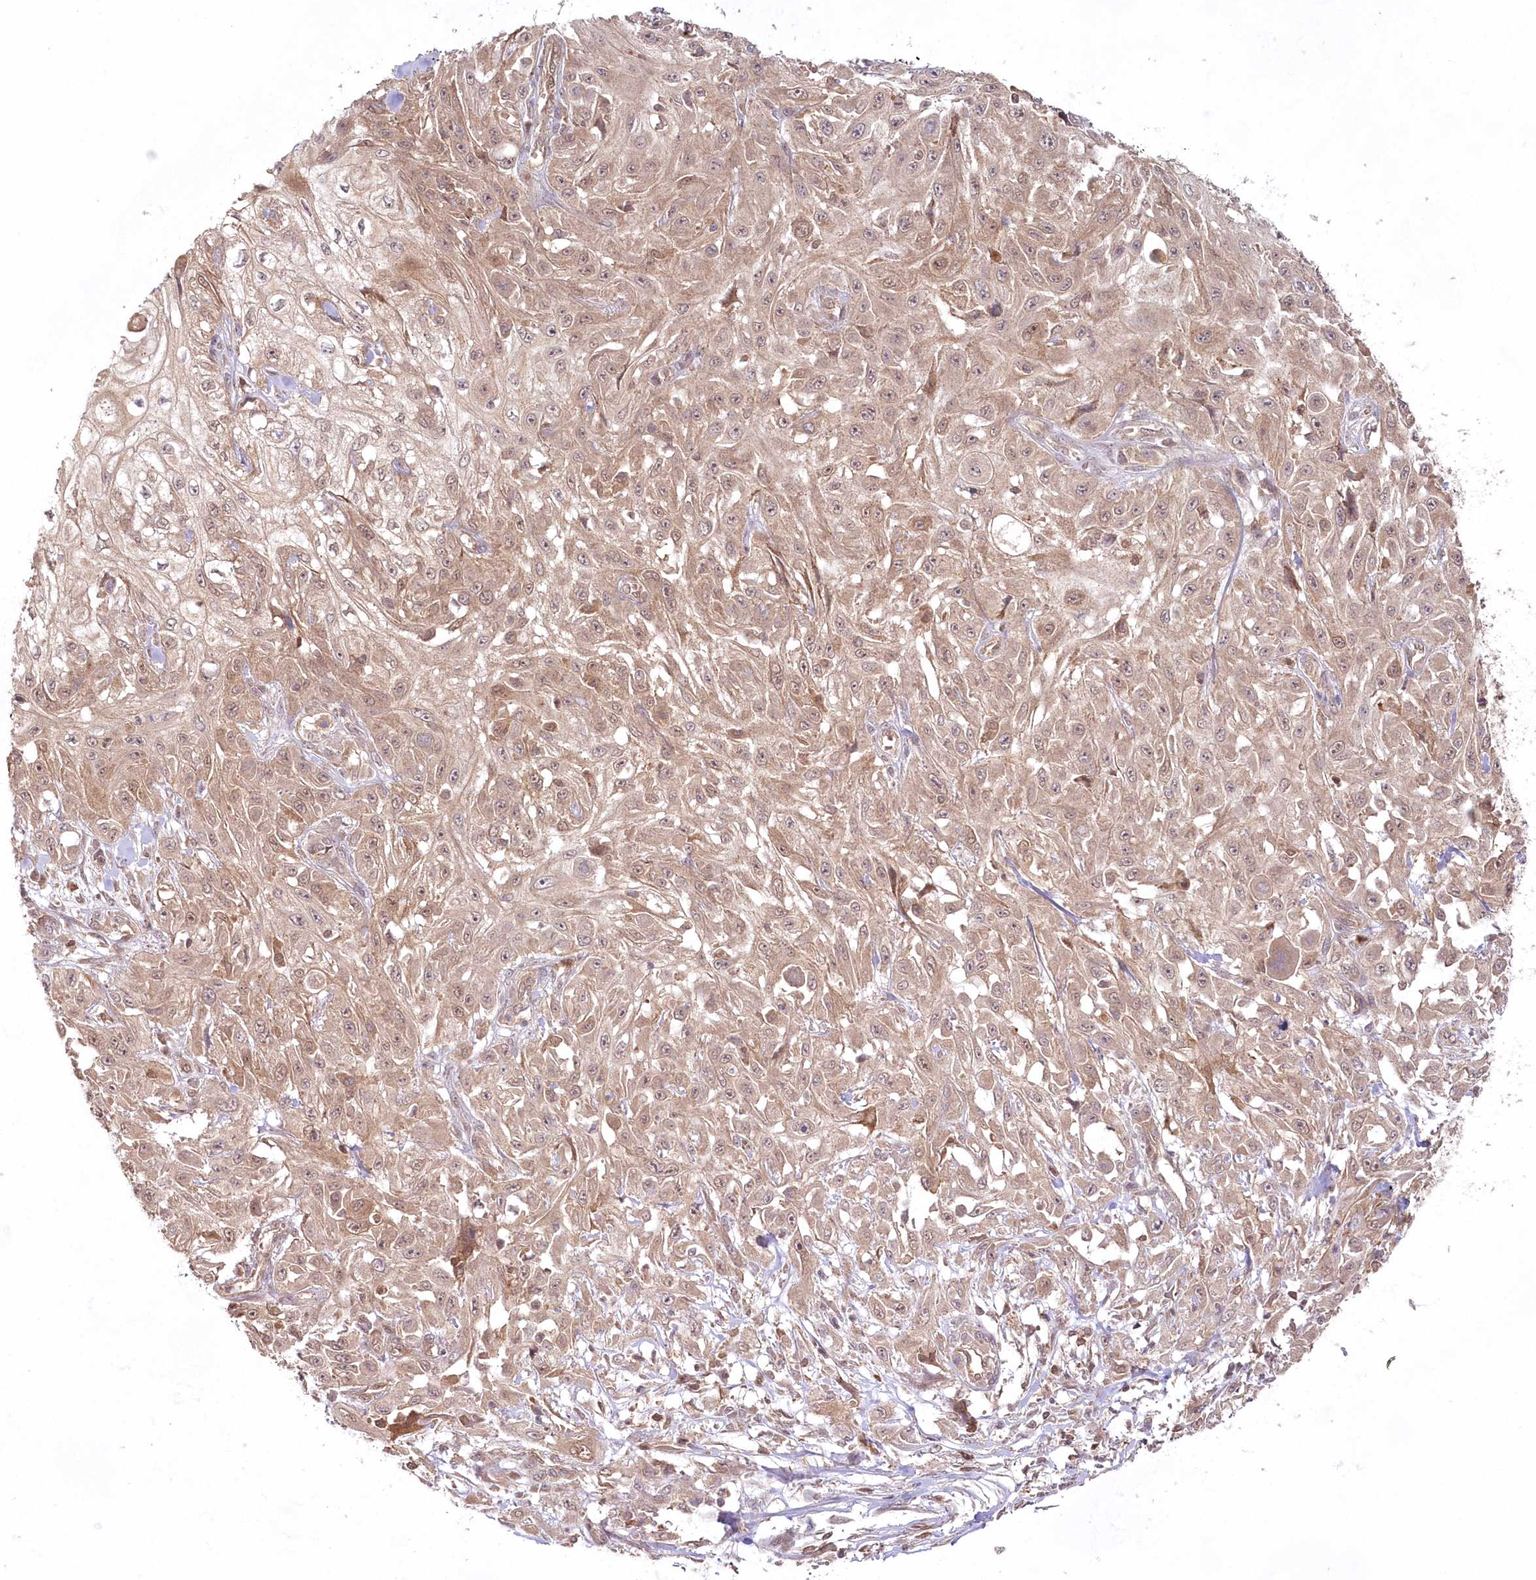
{"staining": {"intensity": "weak", "quantity": ">75%", "location": "cytoplasmic/membranous,nuclear"}, "tissue": "skin cancer", "cell_type": "Tumor cells", "image_type": "cancer", "snomed": [{"axis": "morphology", "description": "Squamous cell carcinoma, NOS"}, {"axis": "morphology", "description": "Squamous cell carcinoma, metastatic, NOS"}, {"axis": "topography", "description": "Skin"}, {"axis": "topography", "description": "Lymph node"}], "caption": "A low amount of weak cytoplasmic/membranous and nuclear positivity is identified in approximately >75% of tumor cells in skin cancer (squamous cell carcinoma) tissue.", "gene": "IMPA1", "patient": {"sex": "male", "age": 75}}